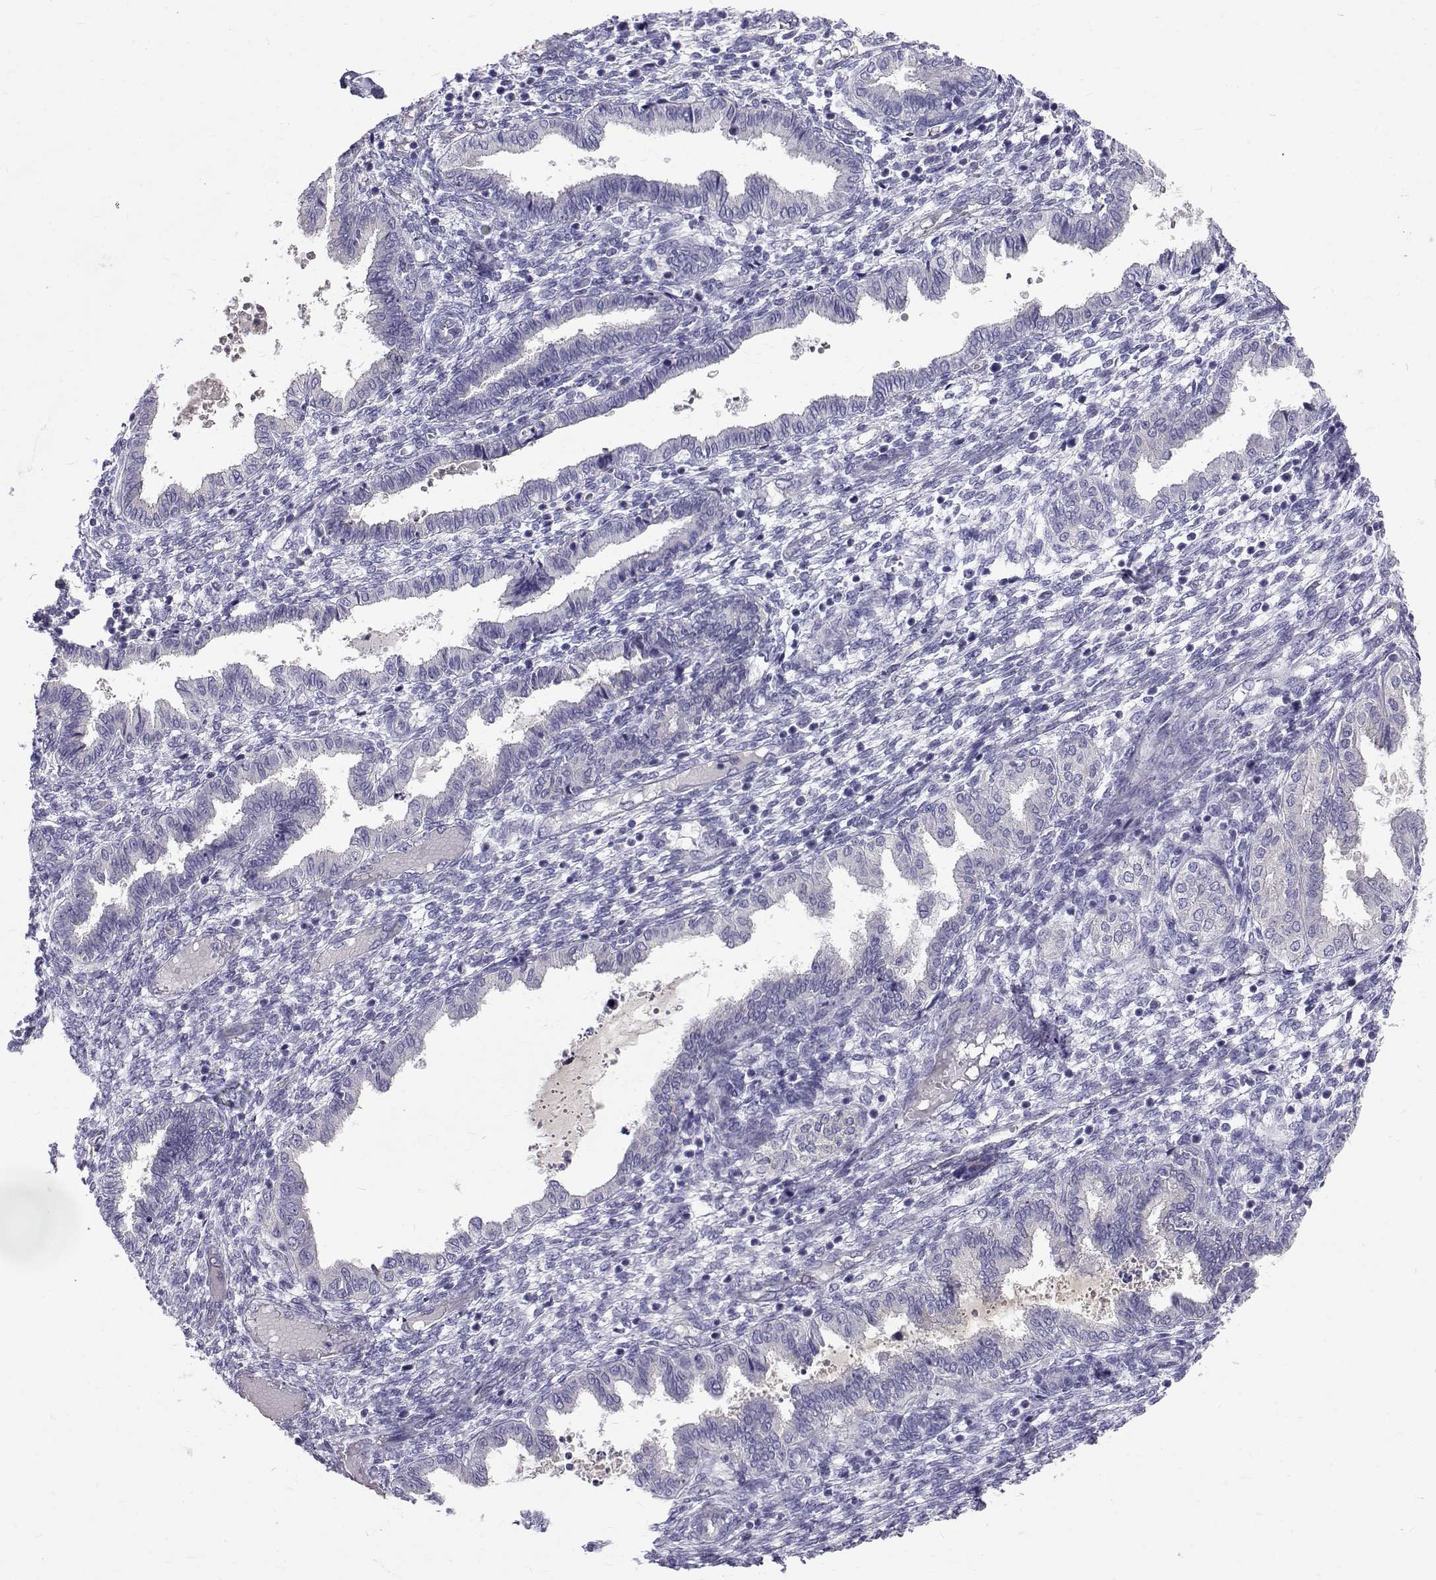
{"staining": {"intensity": "negative", "quantity": "none", "location": "none"}, "tissue": "endometrium", "cell_type": "Cells in endometrial stroma", "image_type": "normal", "snomed": [{"axis": "morphology", "description": "Normal tissue, NOS"}, {"axis": "topography", "description": "Endometrium"}], "caption": "Photomicrograph shows no protein staining in cells in endometrial stroma of benign endometrium. (Stains: DAB (3,3'-diaminobenzidine) immunohistochemistry (IHC) with hematoxylin counter stain, Microscopy: brightfield microscopy at high magnification).", "gene": "IGSF1", "patient": {"sex": "female", "age": 43}}